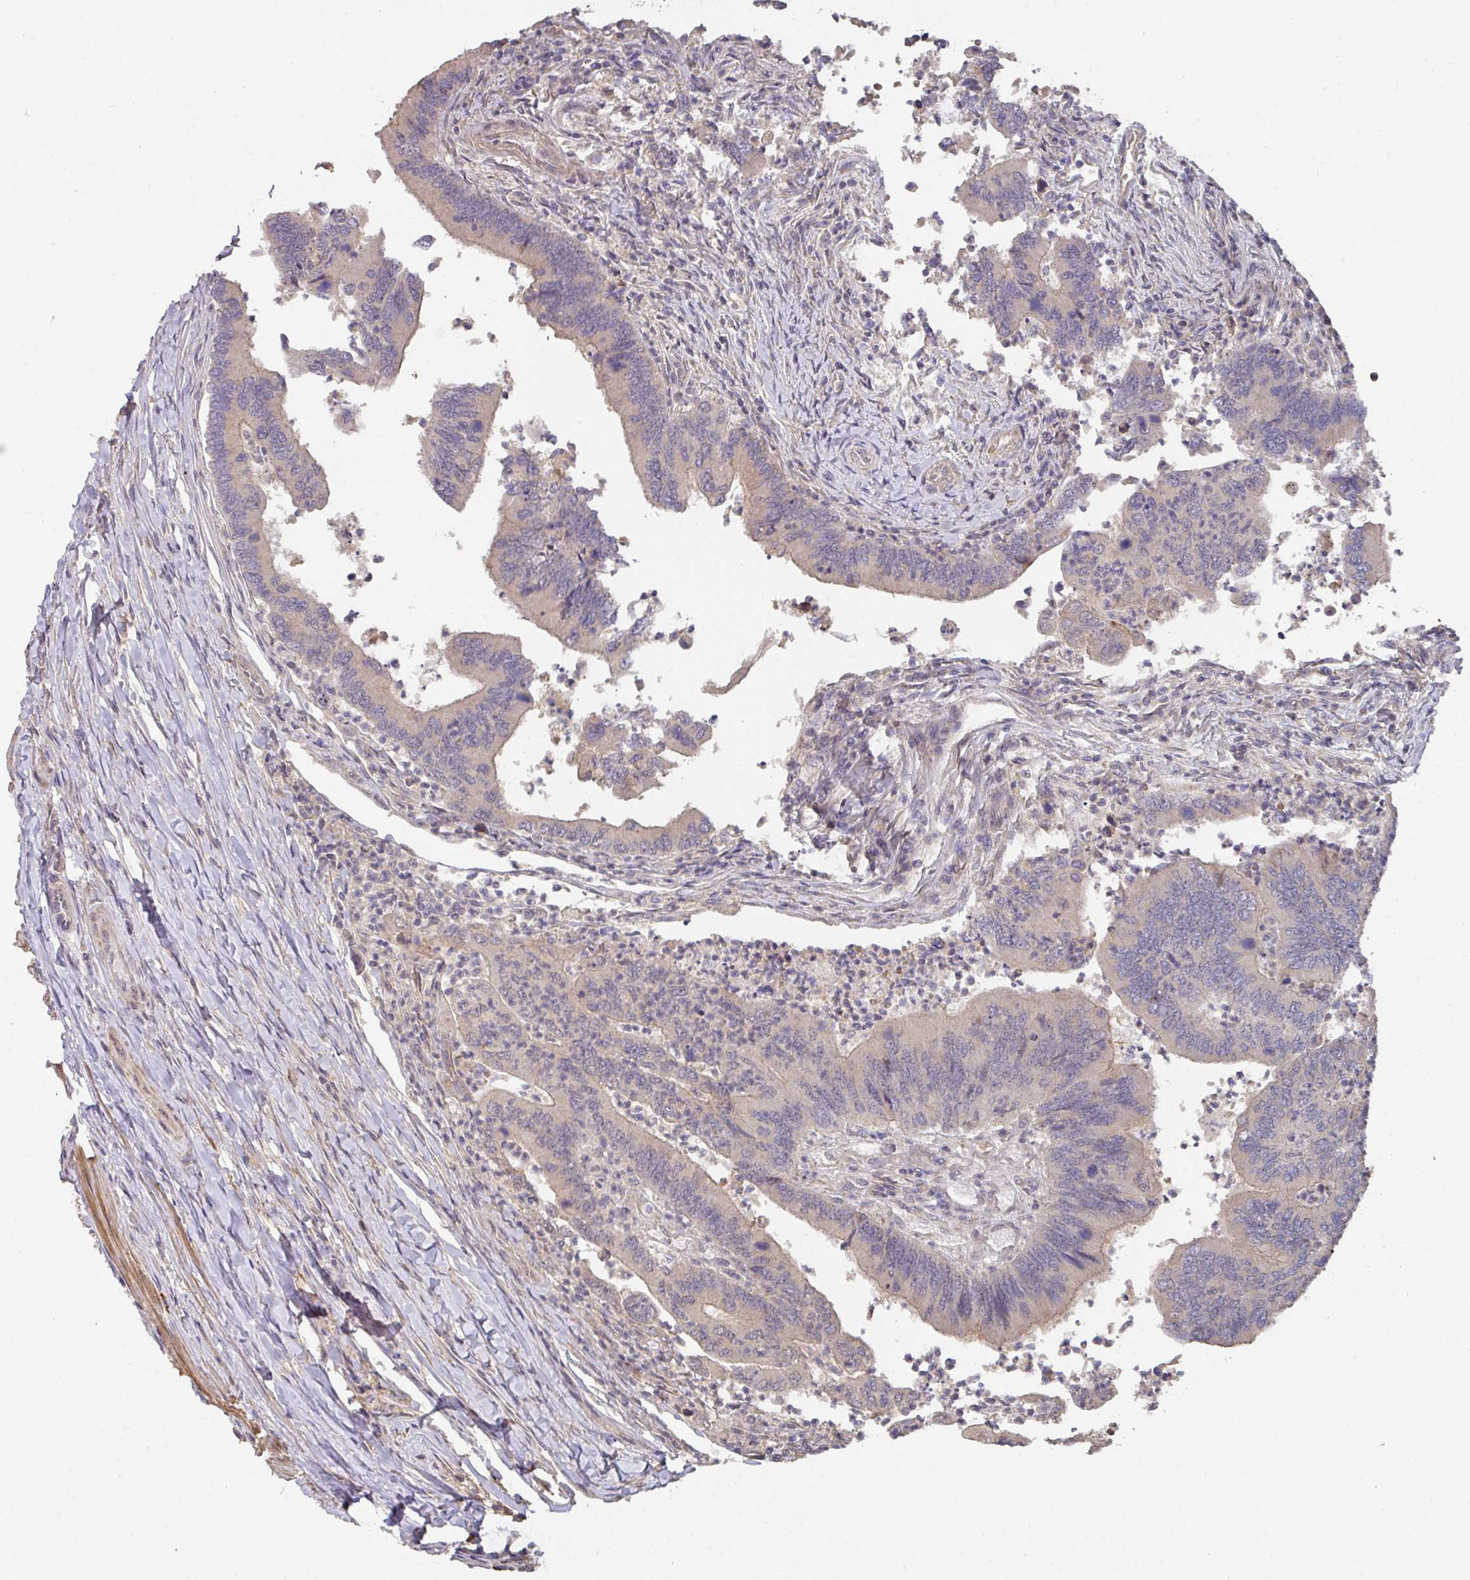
{"staining": {"intensity": "weak", "quantity": "<25%", "location": "cytoplasmic/membranous"}, "tissue": "colorectal cancer", "cell_type": "Tumor cells", "image_type": "cancer", "snomed": [{"axis": "morphology", "description": "Adenocarcinoma, NOS"}, {"axis": "topography", "description": "Colon"}], "caption": "A high-resolution image shows immunohistochemistry (IHC) staining of colorectal cancer, which displays no significant staining in tumor cells. (DAB immunohistochemistry visualized using brightfield microscopy, high magnification).", "gene": "ACVR2B", "patient": {"sex": "female", "age": 67}}